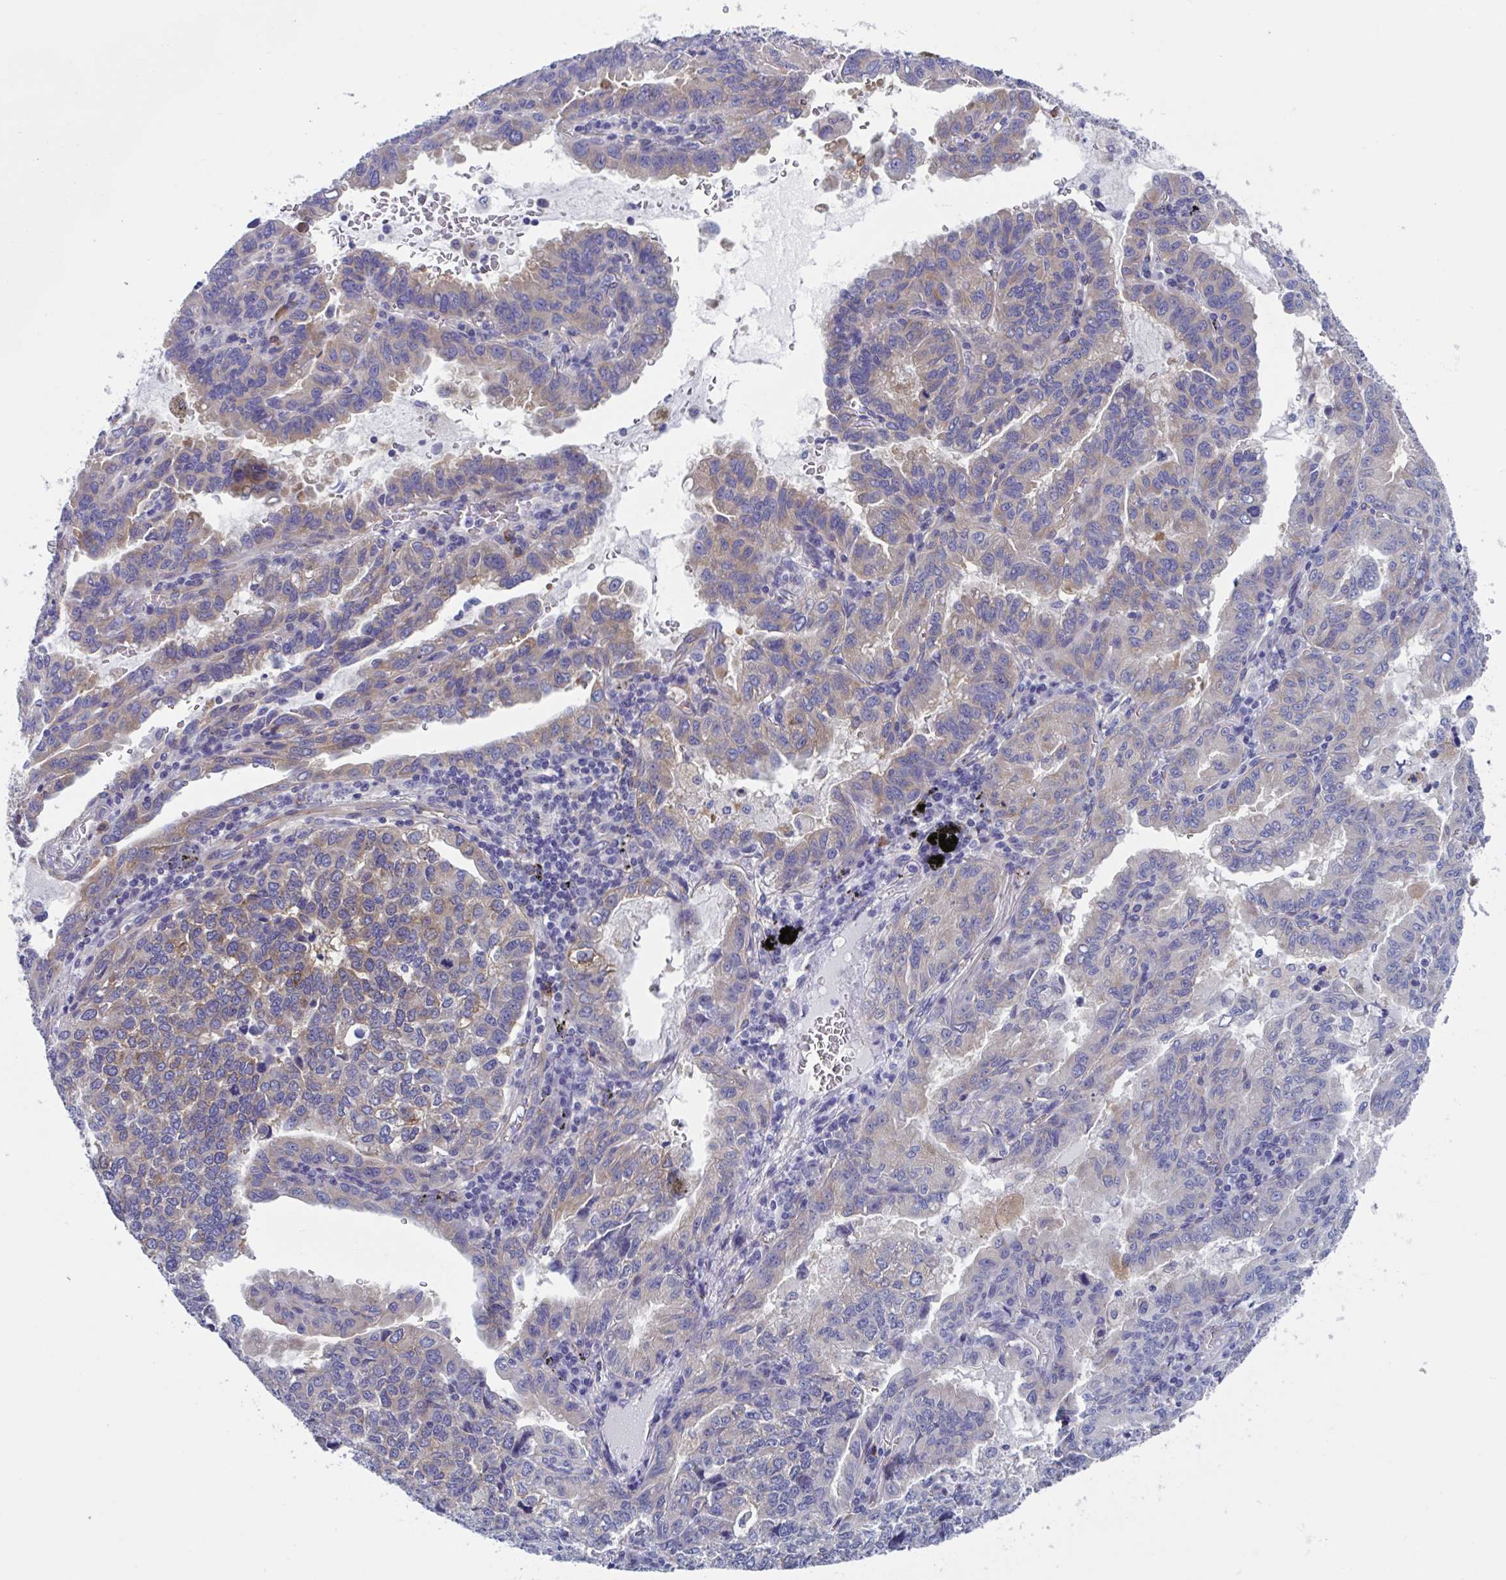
{"staining": {"intensity": "weak", "quantity": "25%-75%", "location": "cytoplasmic/membranous"}, "tissue": "lung cancer", "cell_type": "Tumor cells", "image_type": "cancer", "snomed": [{"axis": "morphology", "description": "Adenocarcinoma, NOS"}, {"axis": "topography", "description": "Lymph node"}, {"axis": "topography", "description": "Lung"}], "caption": "Human adenocarcinoma (lung) stained with a protein marker shows weak staining in tumor cells.", "gene": "LPIN3", "patient": {"sex": "male", "age": 66}}